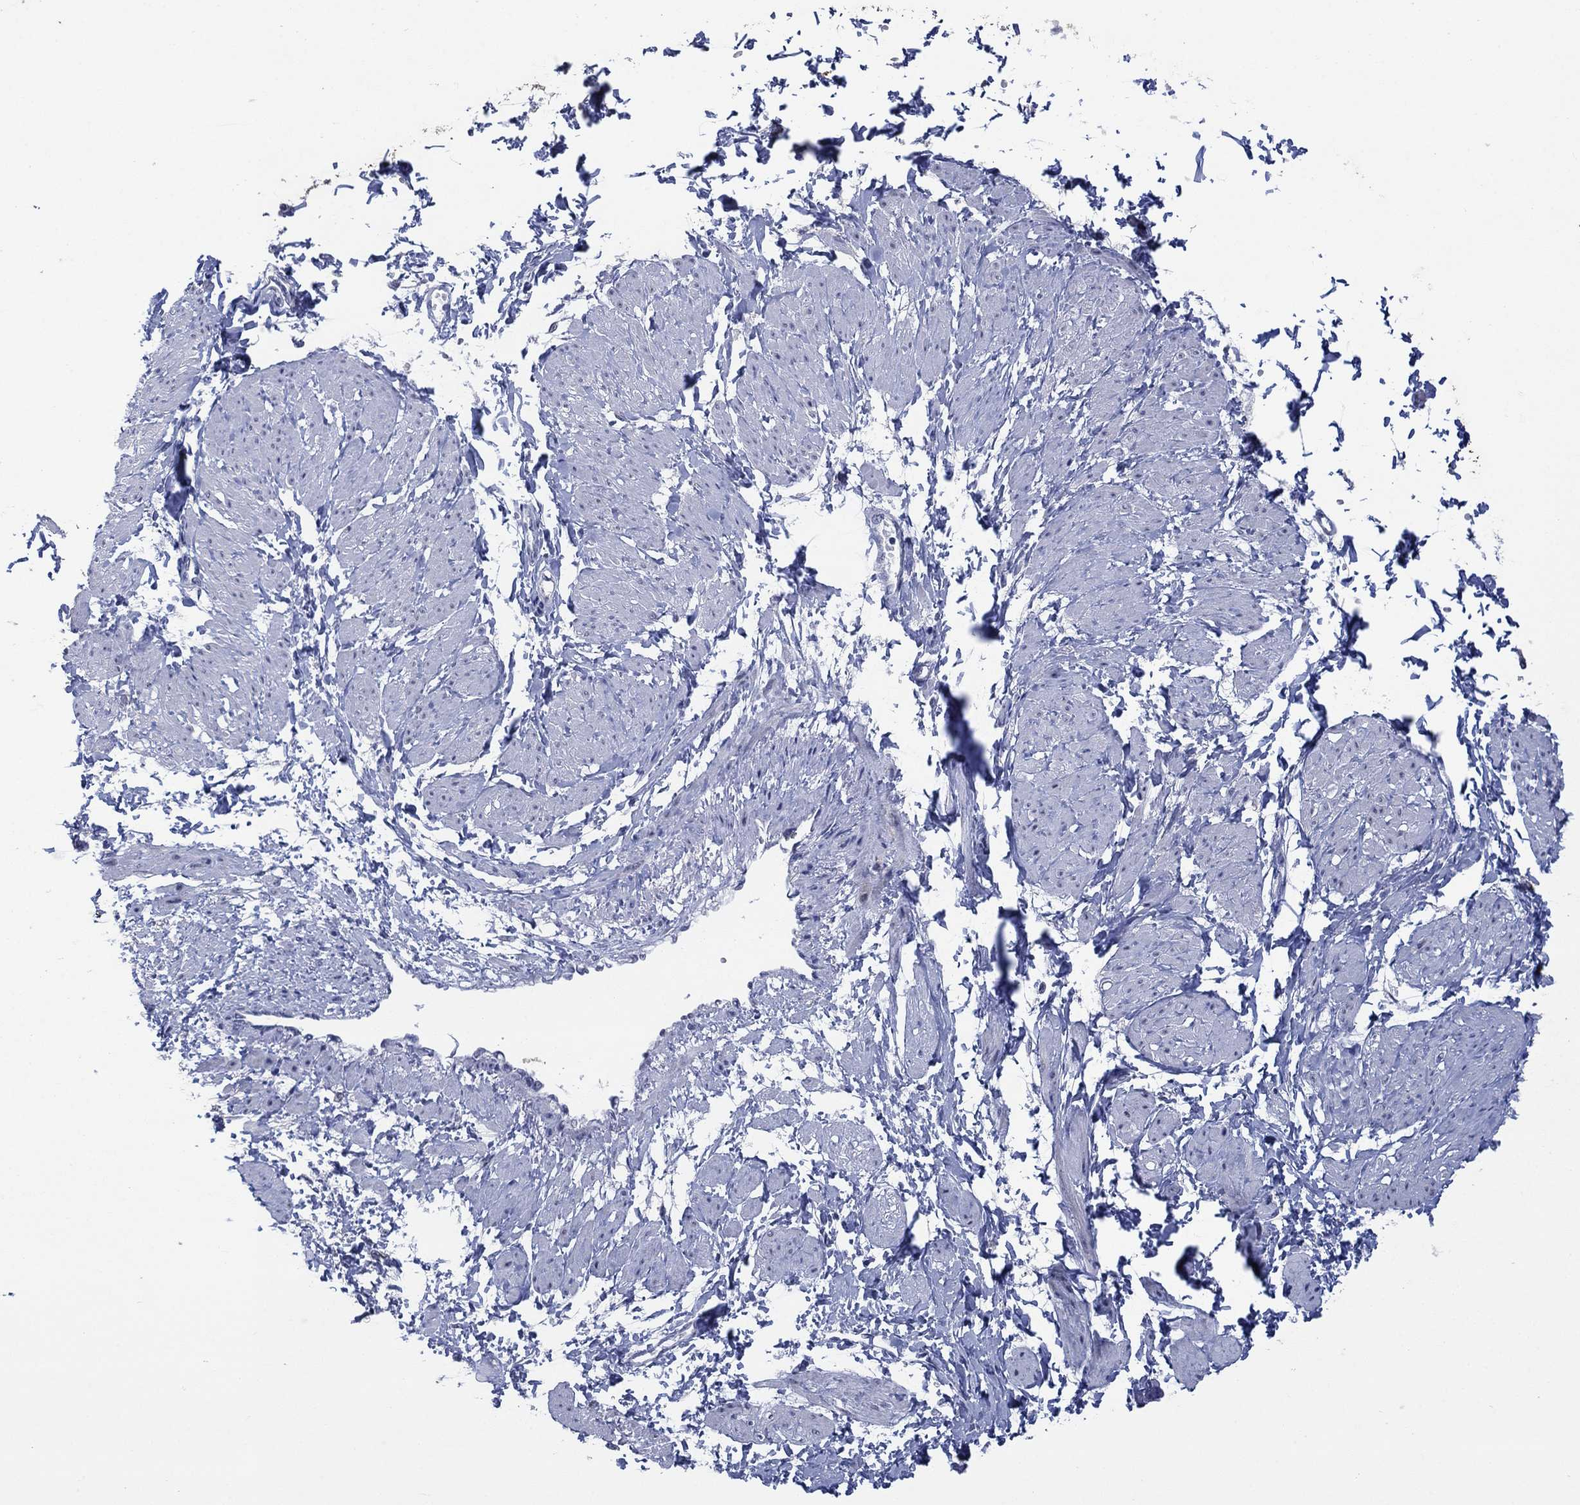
{"staining": {"intensity": "negative", "quantity": "none", "location": "none"}, "tissue": "smooth muscle", "cell_type": "Smooth muscle cells", "image_type": "normal", "snomed": [{"axis": "morphology", "description": "Normal tissue, NOS"}, {"axis": "topography", "description": "Smooth muscle"}, {"axis": "topography", "description": "Uterus"}], "caption": "Photomicrograph shows no significant protein expression in smooth muscle cells of unremarkable smooth muscle.", "gene": "SDC1", "patient": {"sex": "female", "age": 39}}